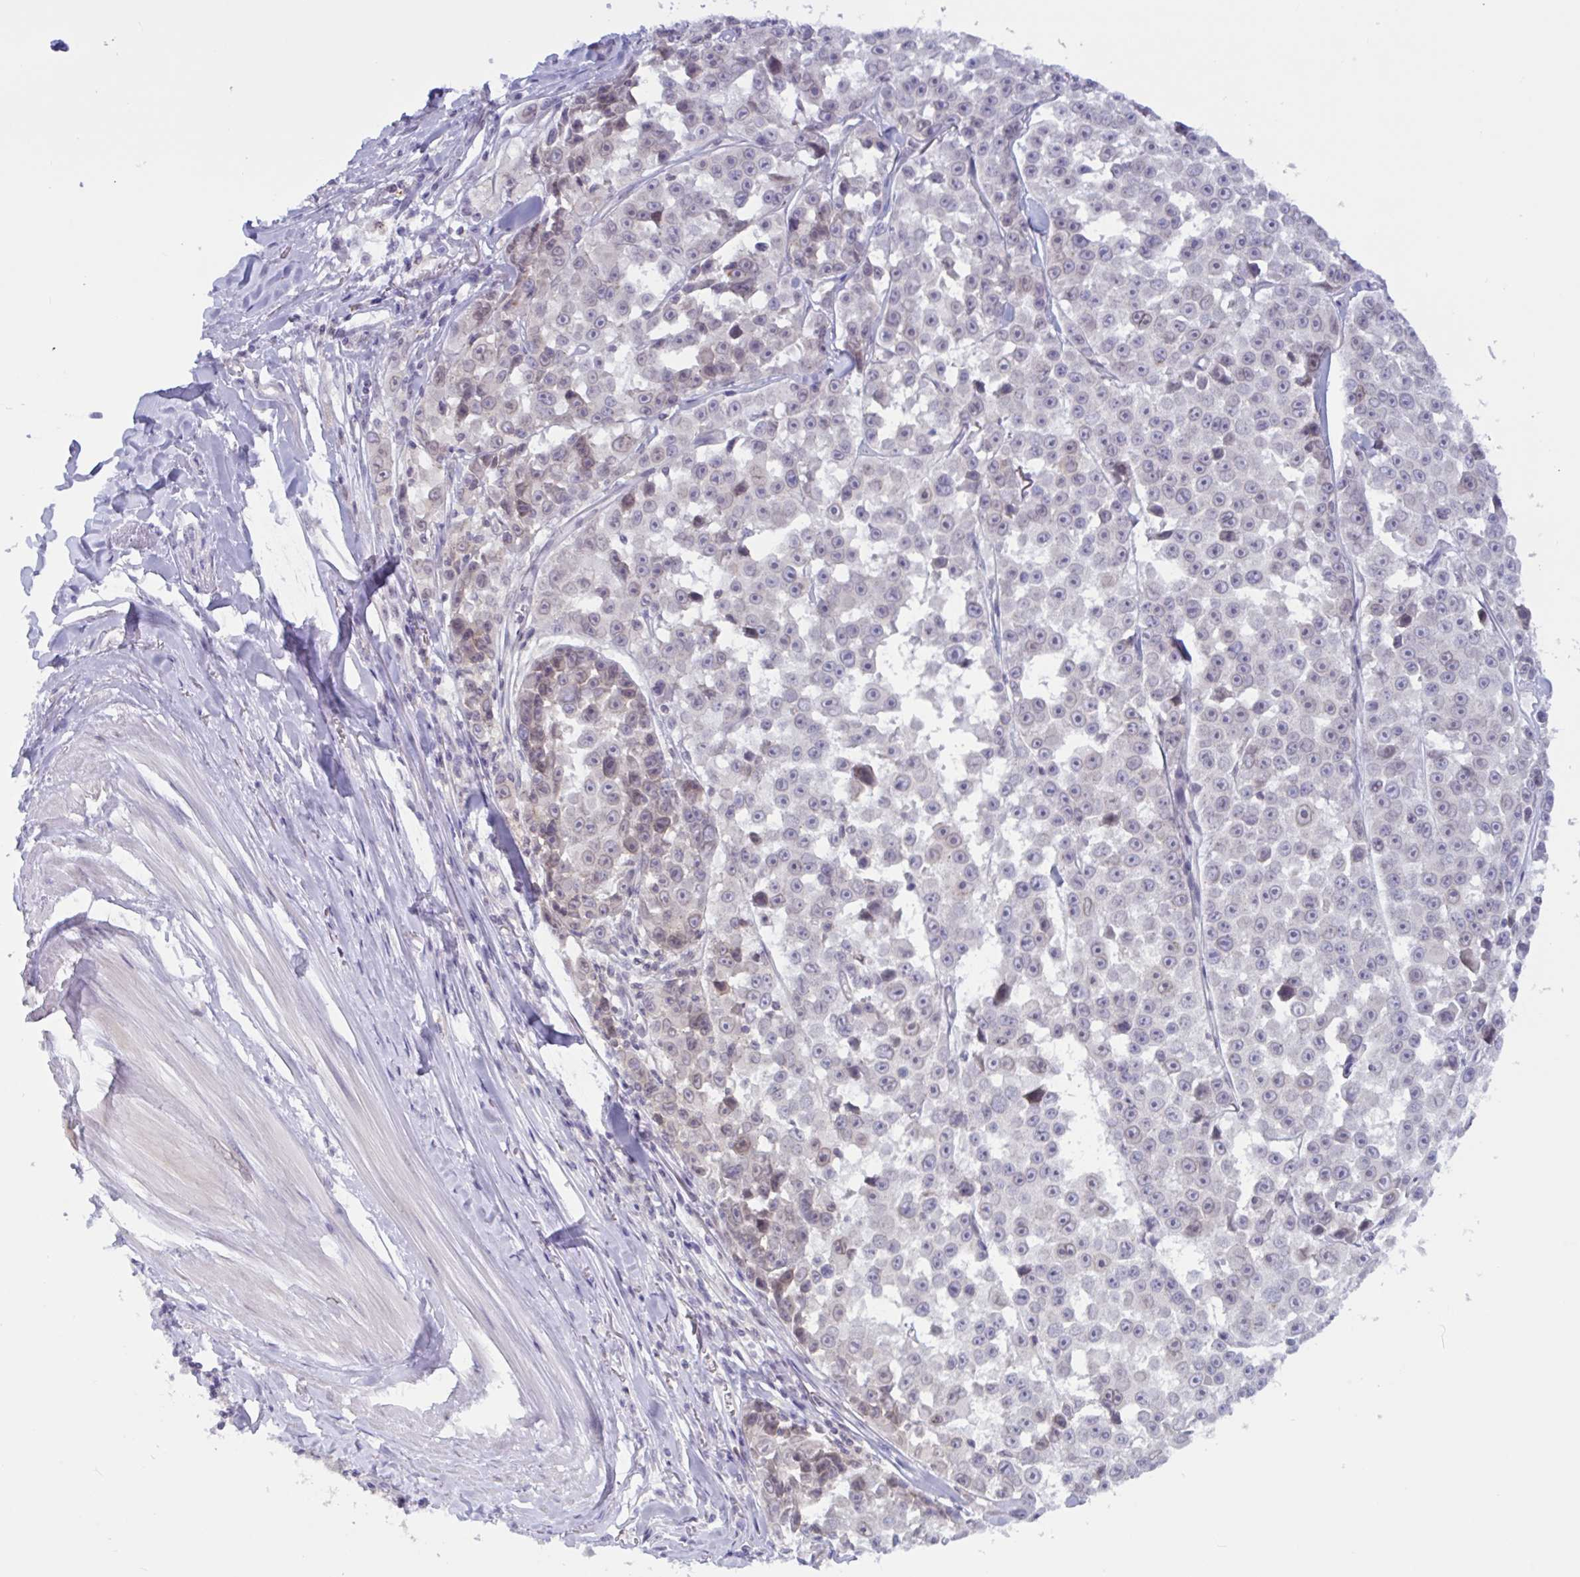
{"staining": {"intensity": "negative", "quantity": "none", "location": "none"}, "tissue": "melanoma", "cell_type": "Tumor cells", "image_type": "cancer", "snomed": [{"axis": "morphology", "description": "Malignant melanoma, NOS"}, {"axis": "topography", "description": "Skin"}], "caption": "The immunohistochemistry (IHC) micrograph has no significant staining in tumor cells of melanoma tissue.", "gene": "TANK", "patient": {"sex": "female", "age": 66}}